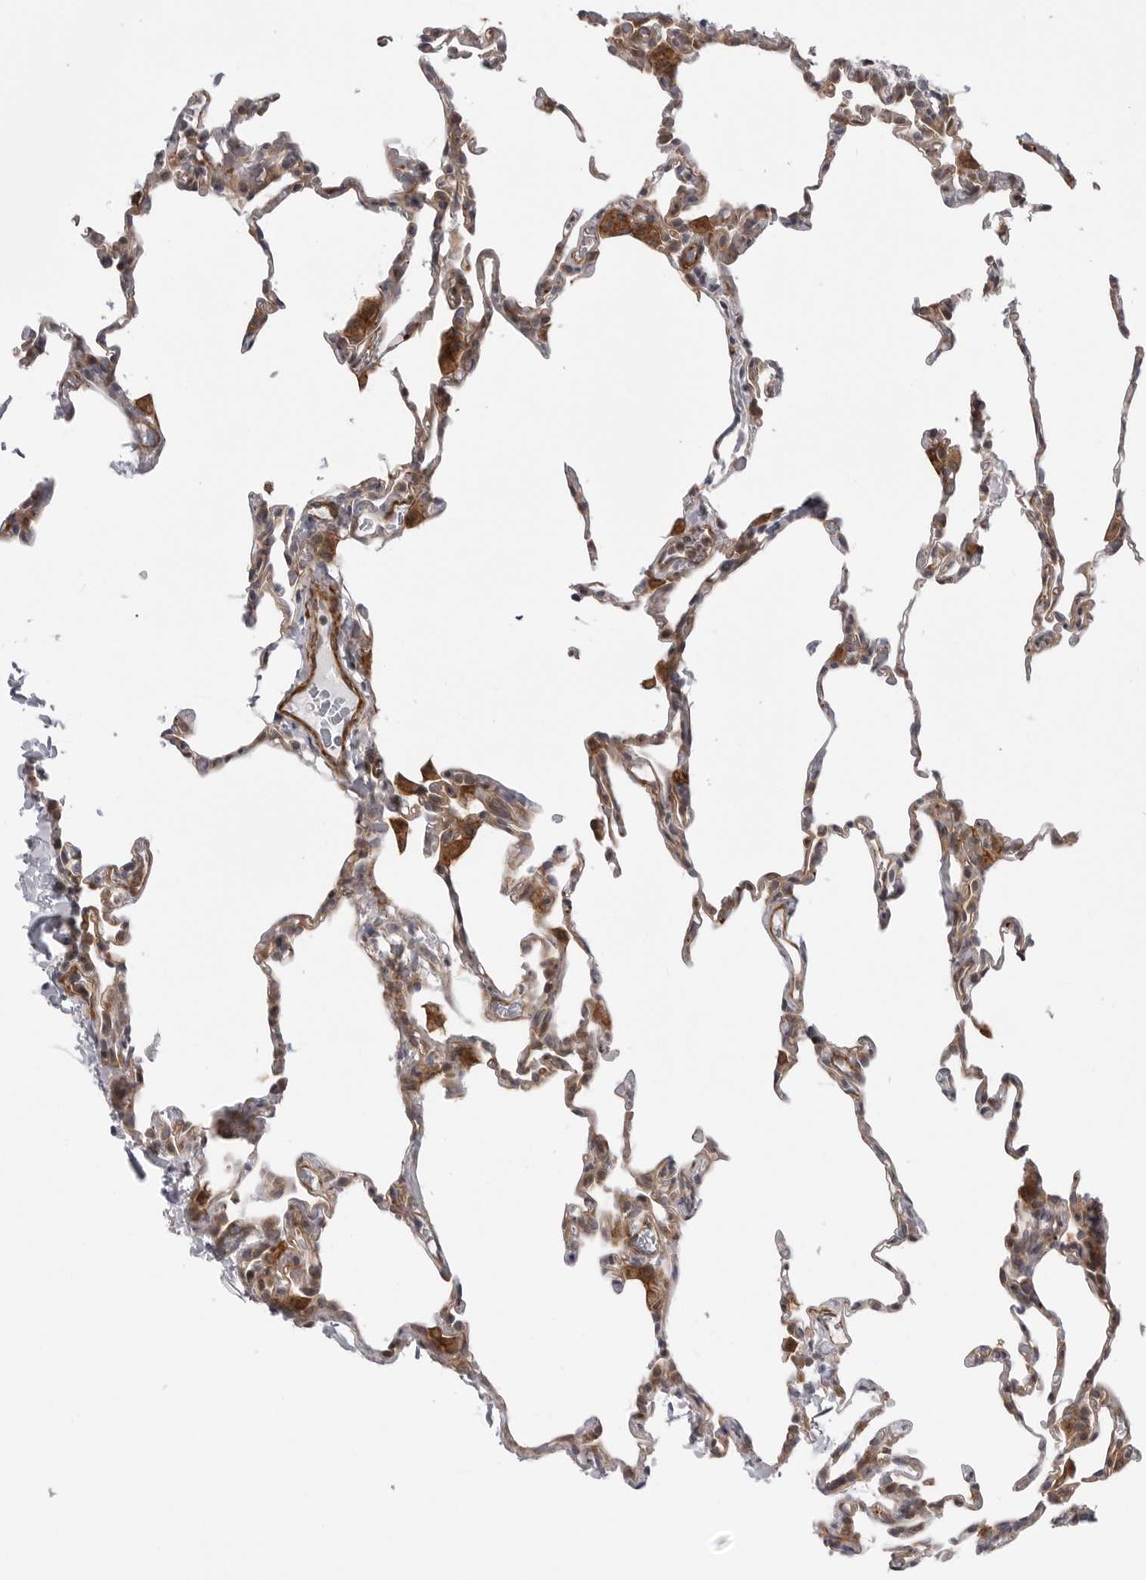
{"staining": {"intensity": "moderate", "quantity": "25%-75%", "location": "cytoplasmic/membranous"}, "tissue": "lung", "cell_type": "Alveolar cells", "image_type": "normal", "snomed": [{"axis": "morphology", "description": "Normal tissue, NOS"}, {"axis": "topography", "description": "Lung"}], "caption": "High-magnification brightfield microscopy of benign lung stained with DAB (brown) and counterstained with hematoxylin (blue). alveolar cells exhibit moderate cytoplasmic/membranous staining is present in approximately25%-75% of cells. The protein of interest is shown in brown color, while the nuclei are stained blue.", "gene": "SCP2", "patient": {"sex": "male", "age": 20}}